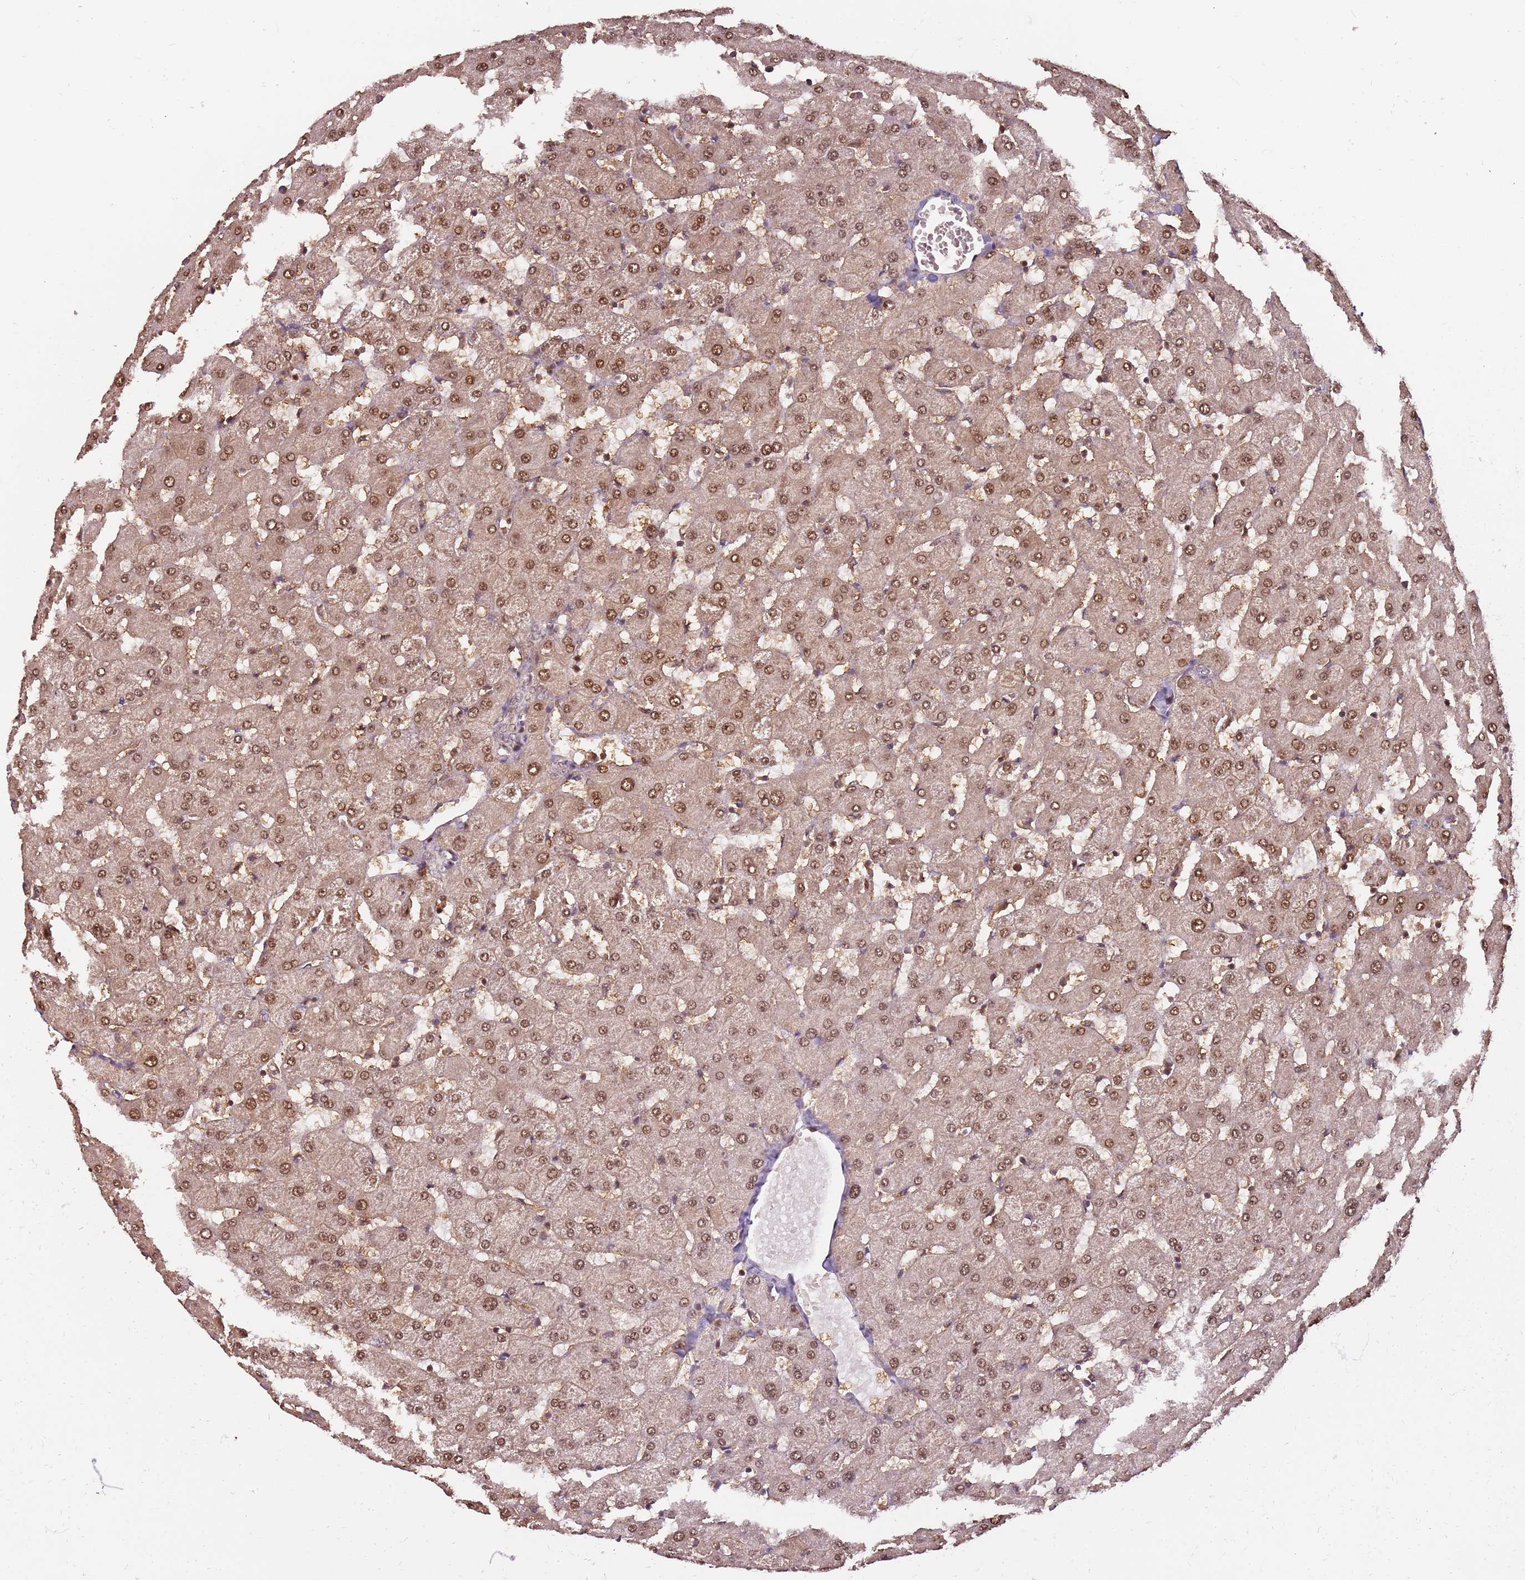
{"staining": {"intensity": "weak", "quantity": "25%-75%", "location": "cytoplasmic/membranous,nuclear"}, "tissue": "liver", "cell_type": "Cholangiocytes", "image_type": "normal", "snomed": [{"axis": "morphology", "description": "Normal tissue, NOS"}, {"axis": "topography", "description": "Liver"}], "caption": "About 25%-75% of cholangiocytes in normal liver demonstrate weak cytoplasmic/membranous,nuclear protein staining as visualized by brown immunohistochemical staining.", "gene": "GSTO2", "patient": {"sex": "female", "age": 63}}